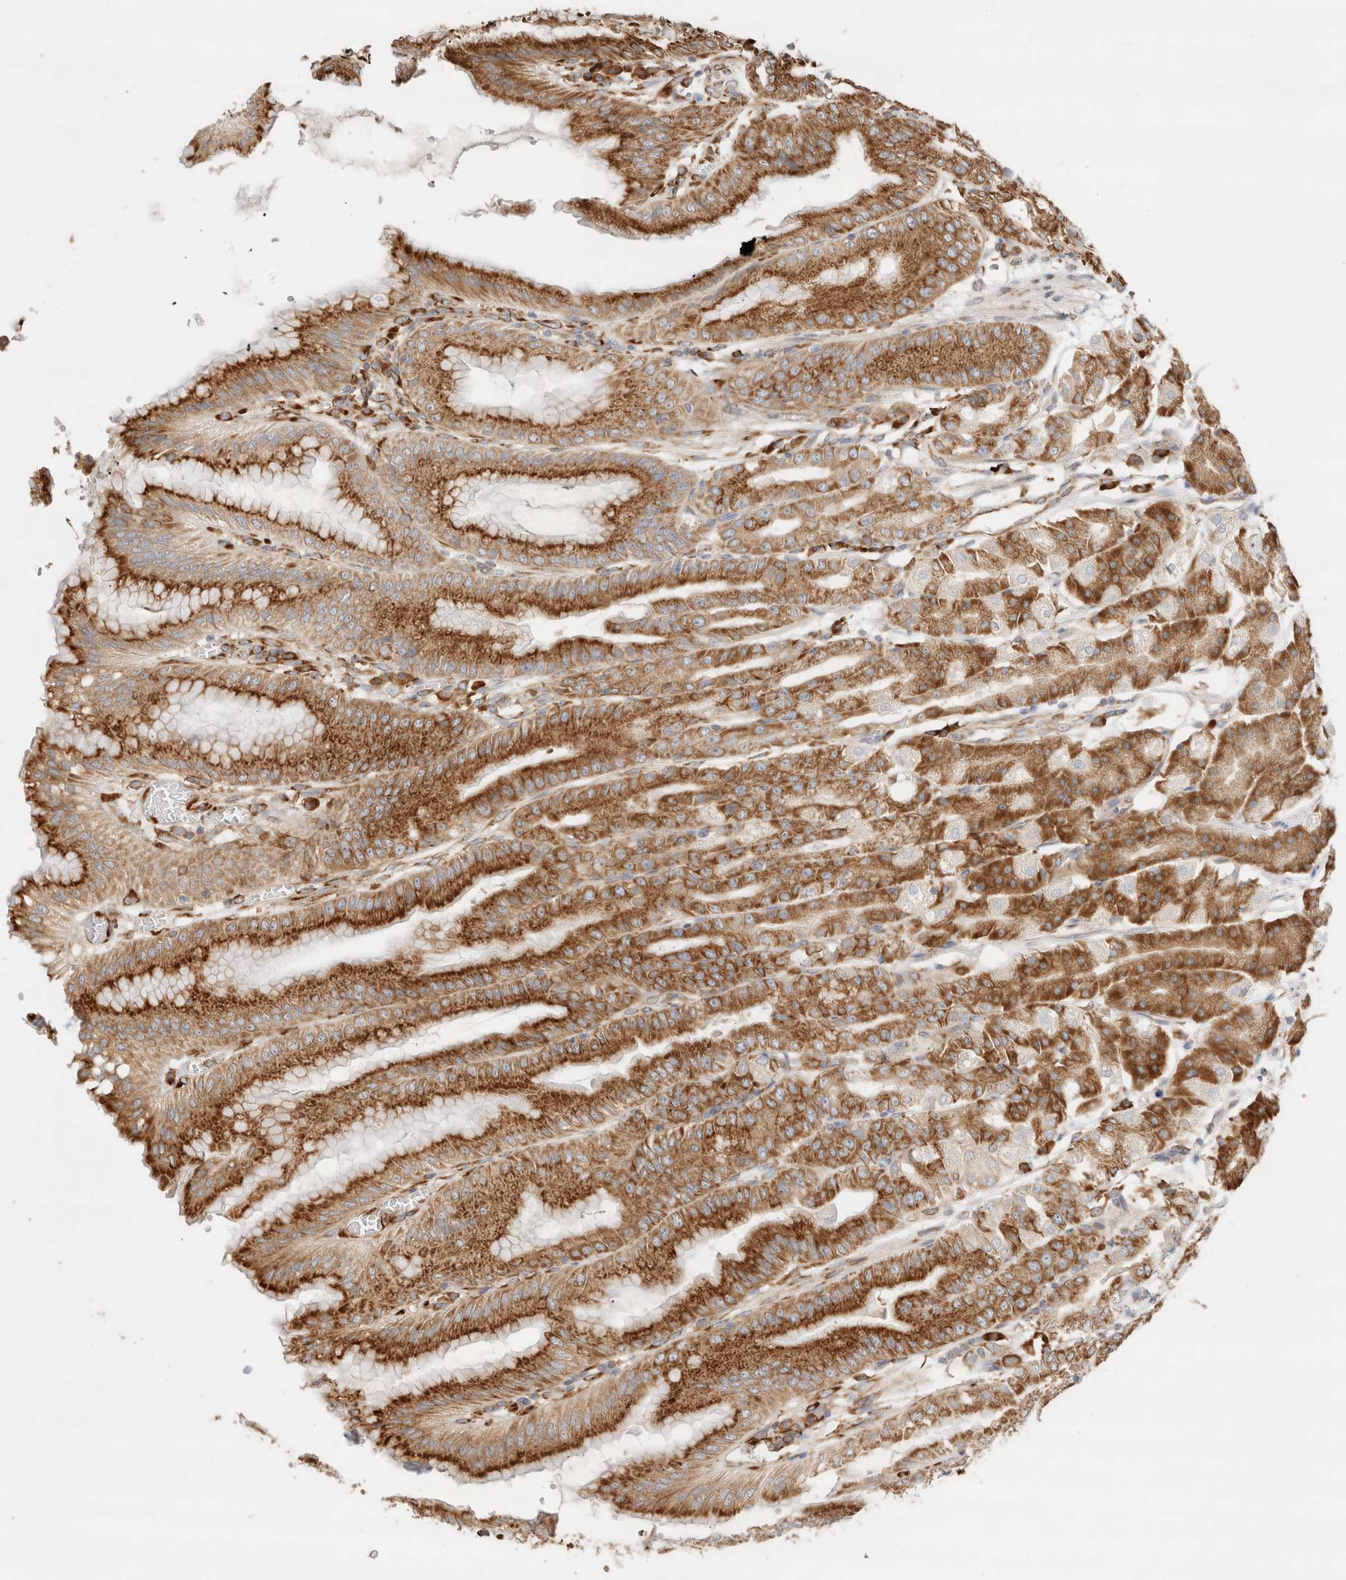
{"staining": {"intensity": "strong", "quantity": ">75%", "location": "cytoplasmic/membranous"}, "tissue": "stomach", "cell_type": "Glandular cells", "image_type": "normal", "snomed": [{"axis": "morphology", "description": "Normal tissue, NOS"}, {"axis": "topography", "description": "Stomach, lower"}], "caption": "Immunohistochemistry (IHC) of benign stomach shows high levels of strong cytoplasmic/membranous staining in about >75% of glandular cells.", "gene": "ZC2HC1A", "patient": {"sex": "male", "age": 71}}